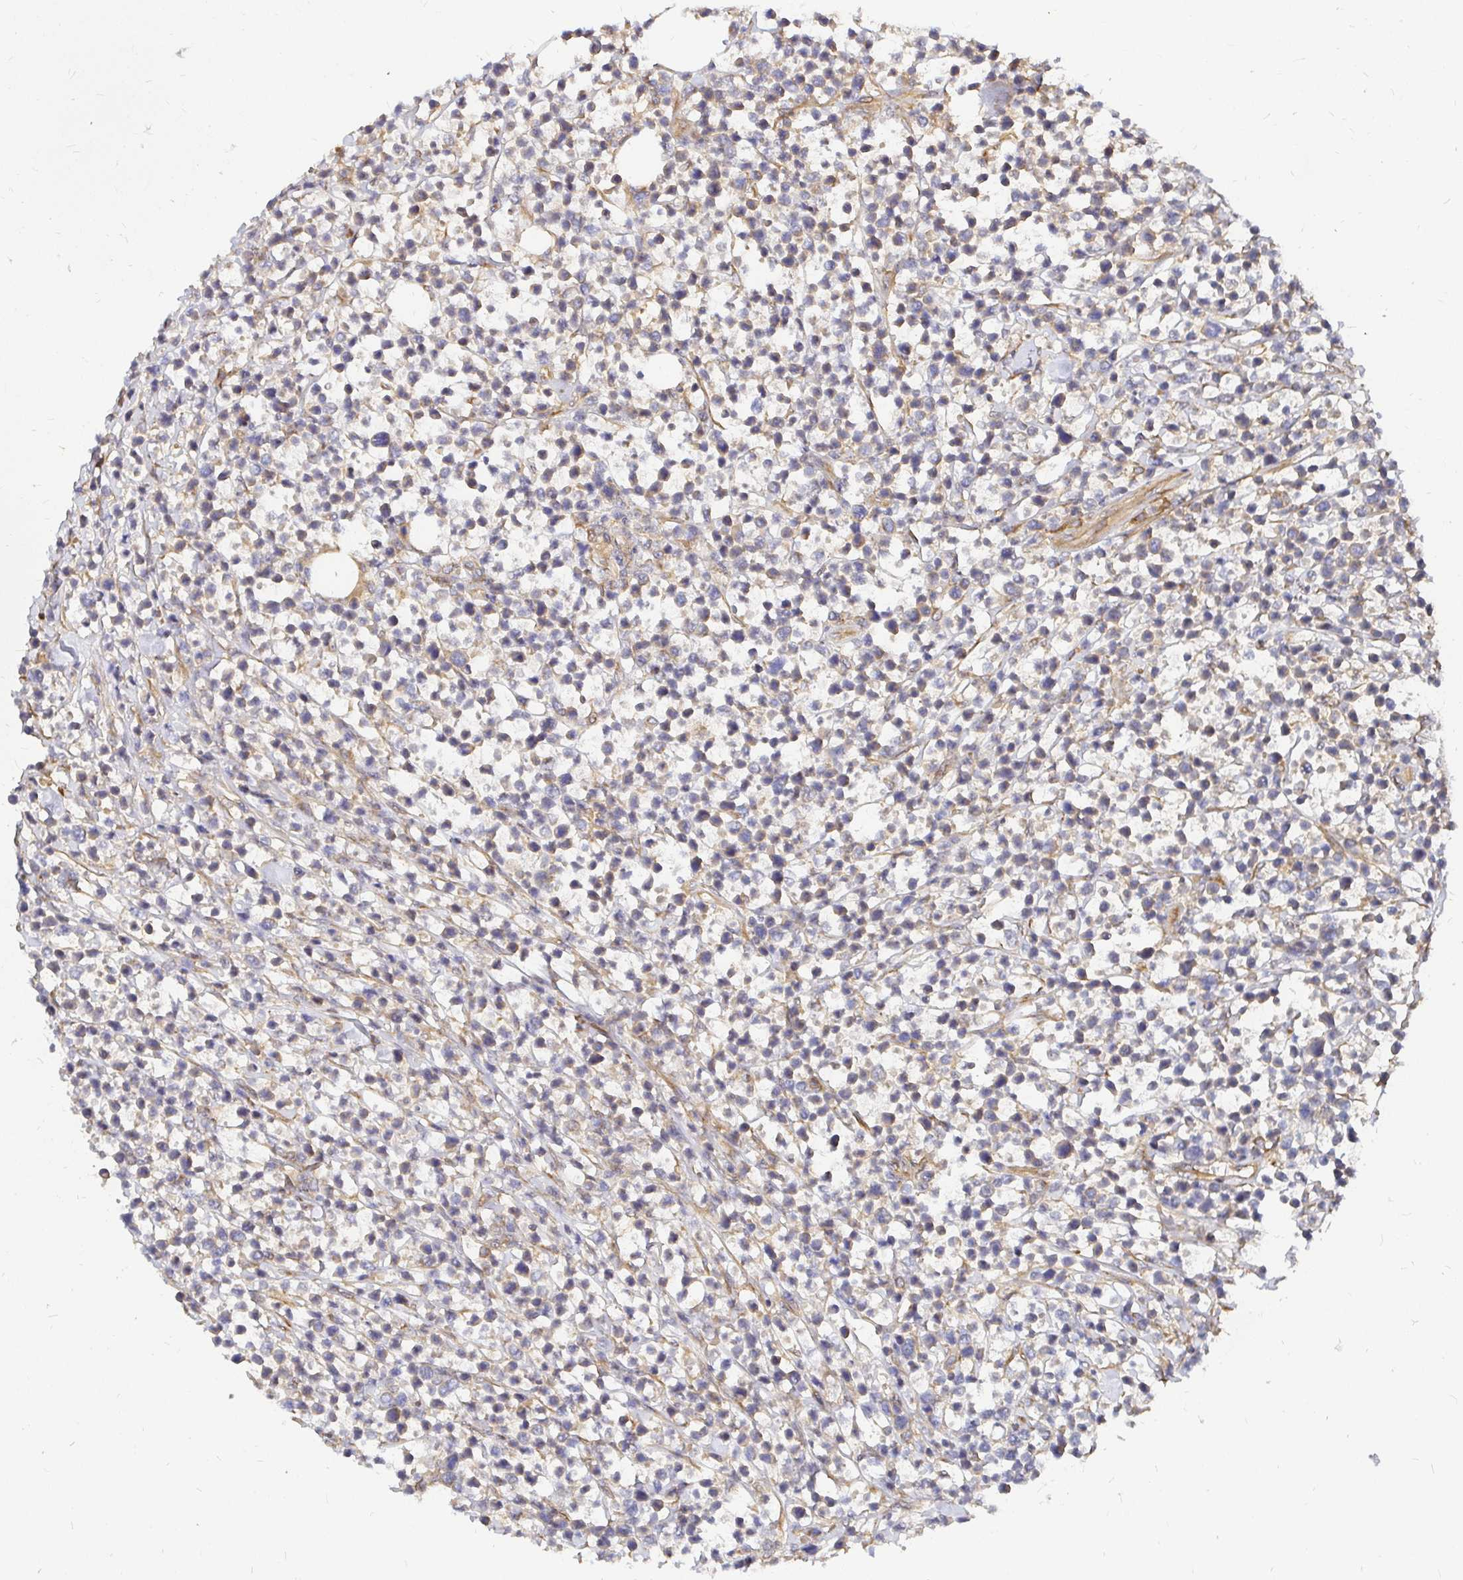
{"staining": {"intensity": "negative", "quantity": "none", "location": "none"}, "tissue": "lymphoma", "cell_type": "Tumor cells", "image_type": "cancer", "snomed": [{"axis": "morphology", "description": "Malignant lymphoma, non-Hodgkin's type, Low grade"}, {"axis": "topography", "description": "Lymph node"}], "caption": "The immunohistochemistry (IHC) histopathology image has no significant positivity in tumor cells of malignant lymphoma, non-Hodgkin's type (low-grade) tissue.", "gene": "KIF5B", "patient": {"sex": "male", "age": 60}}